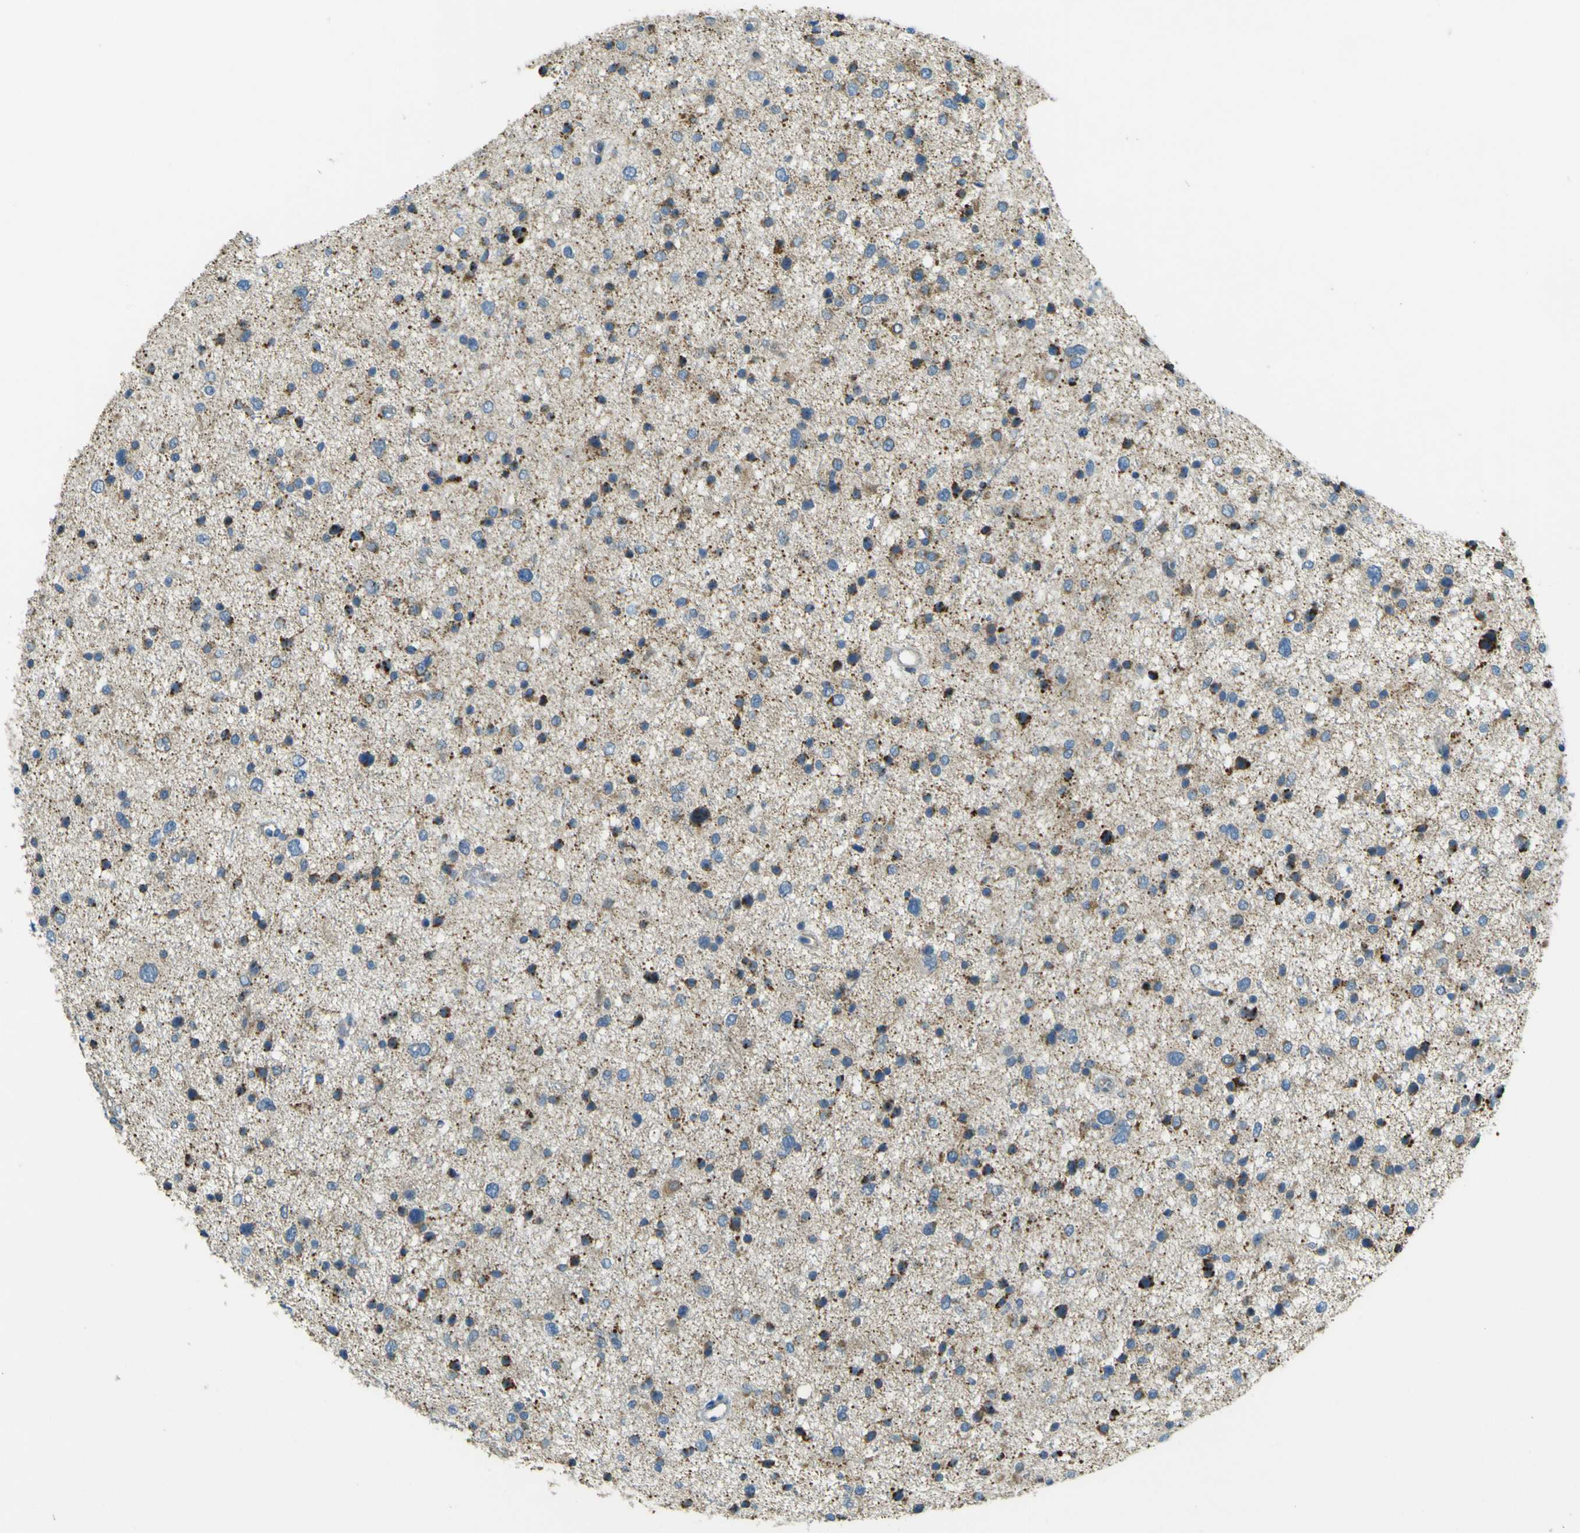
{"staining": {"intensity": "strong", "quantity": "<25%", "location": "cytoplasmic/membranous"}, "tissue": "glioma", "cell_type": "Tumor cells", "image_type": "cancer", "snomed": [{"axis": "morphology", "description": "Glioma, malignant, Low grade"}, {"axis": "topography", "description": "Brain"}], "caption": "Protein analysis of glioma tissue shows strong cytoplasmic/membranous staining in approximately <25% of tumor cells.", "gene": "FKTN", "patient": {"sex": "female", "age": 37}}